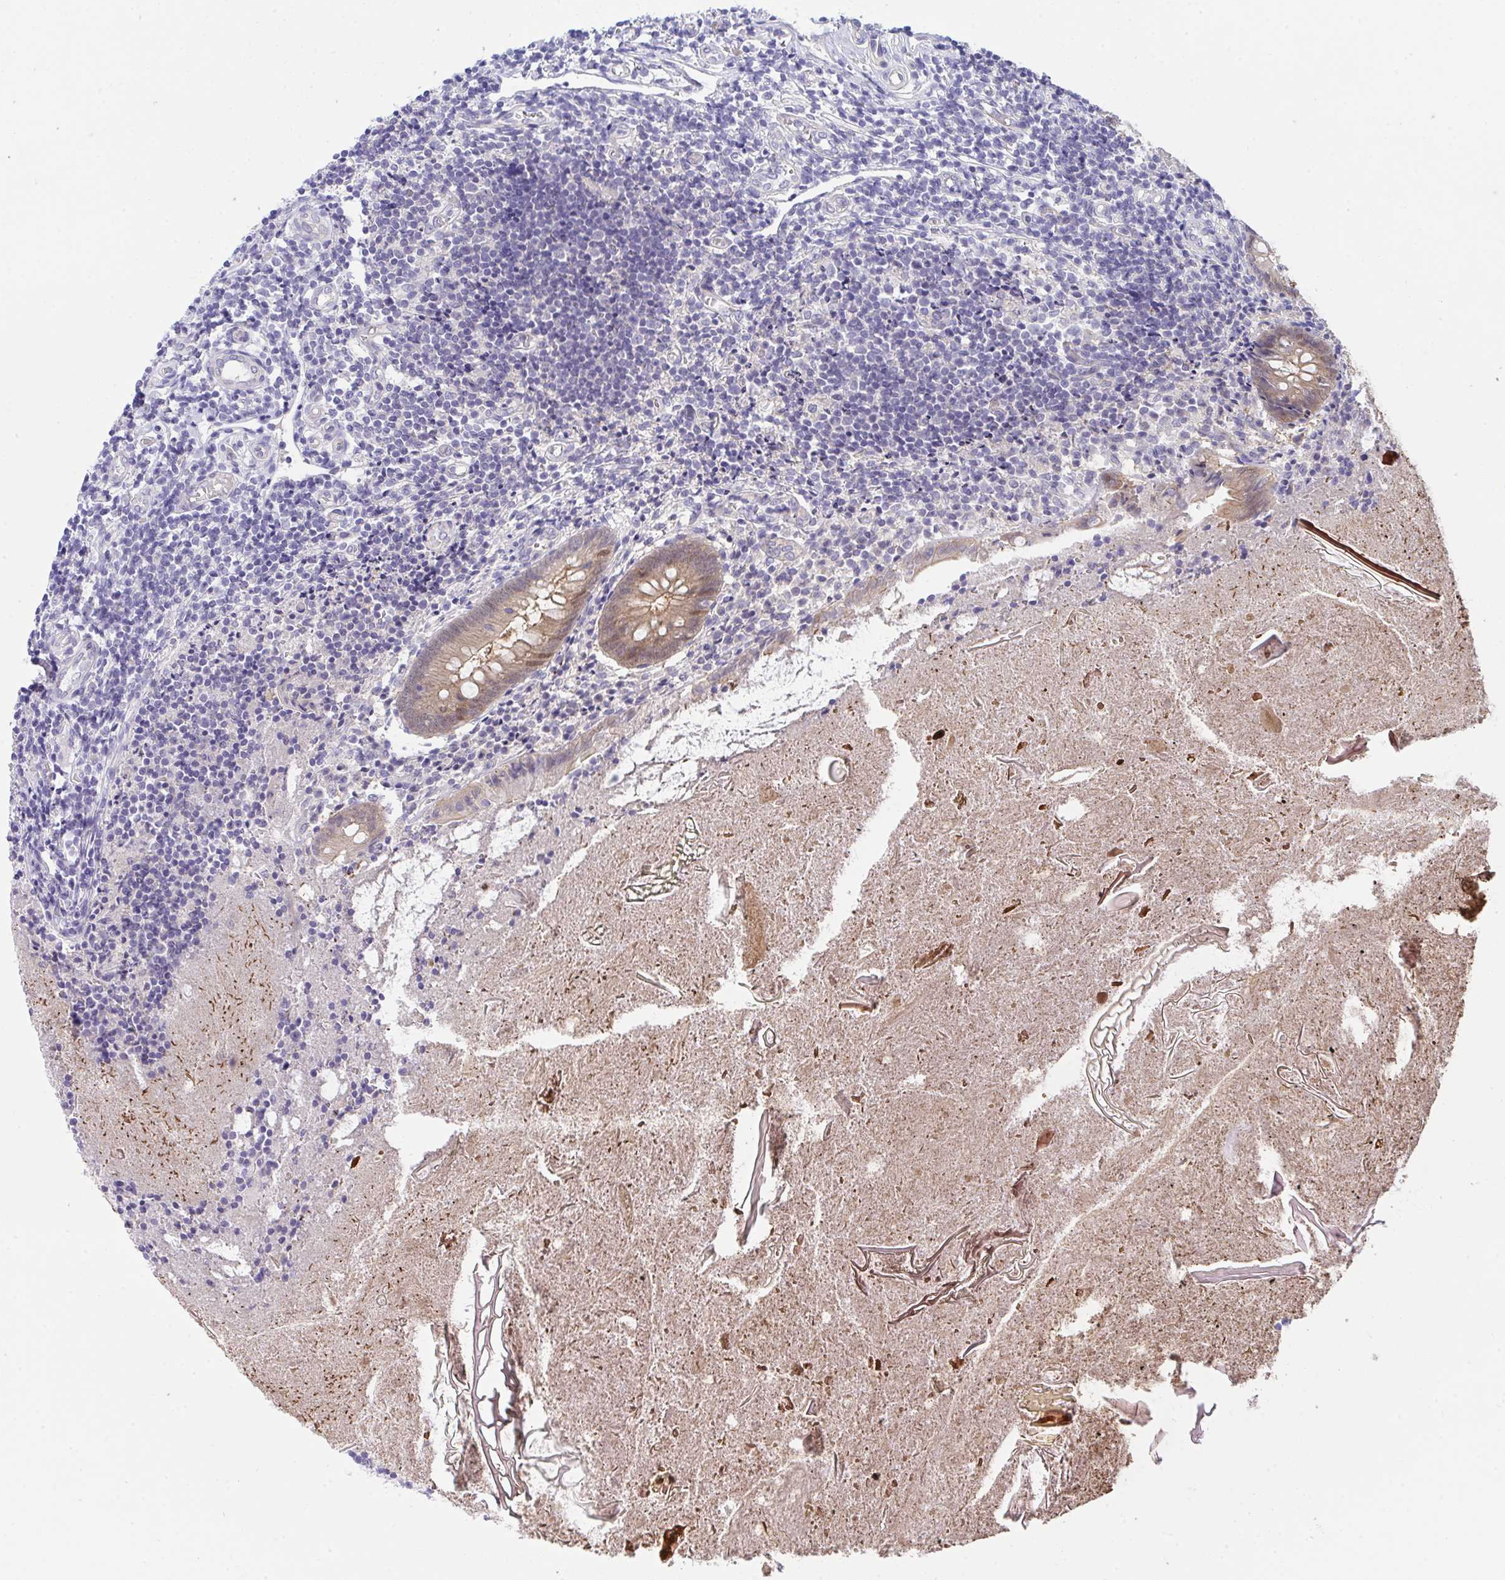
{"staining": {"intensity": "strong", "quantity": ">75%", "location": "cytoplasmic/membranous"}, "tissue": "appendix", "cell_type": "Glandular cells", "image_type": "normal", "snomed": [{"axis": "morphology", "description": "Normal tissue, NOS"}, {"axis": "topography", "description": "Appendix"}], "caption": "A micrograph showing strong cytoplasmic/membranous expression in approximately >75% of glandular cells in unremarkable appendix, as visualized by brown immunohistochemical staining.", "gene": "HOXD12", "patient": {"sex": "female", "age": 17}}